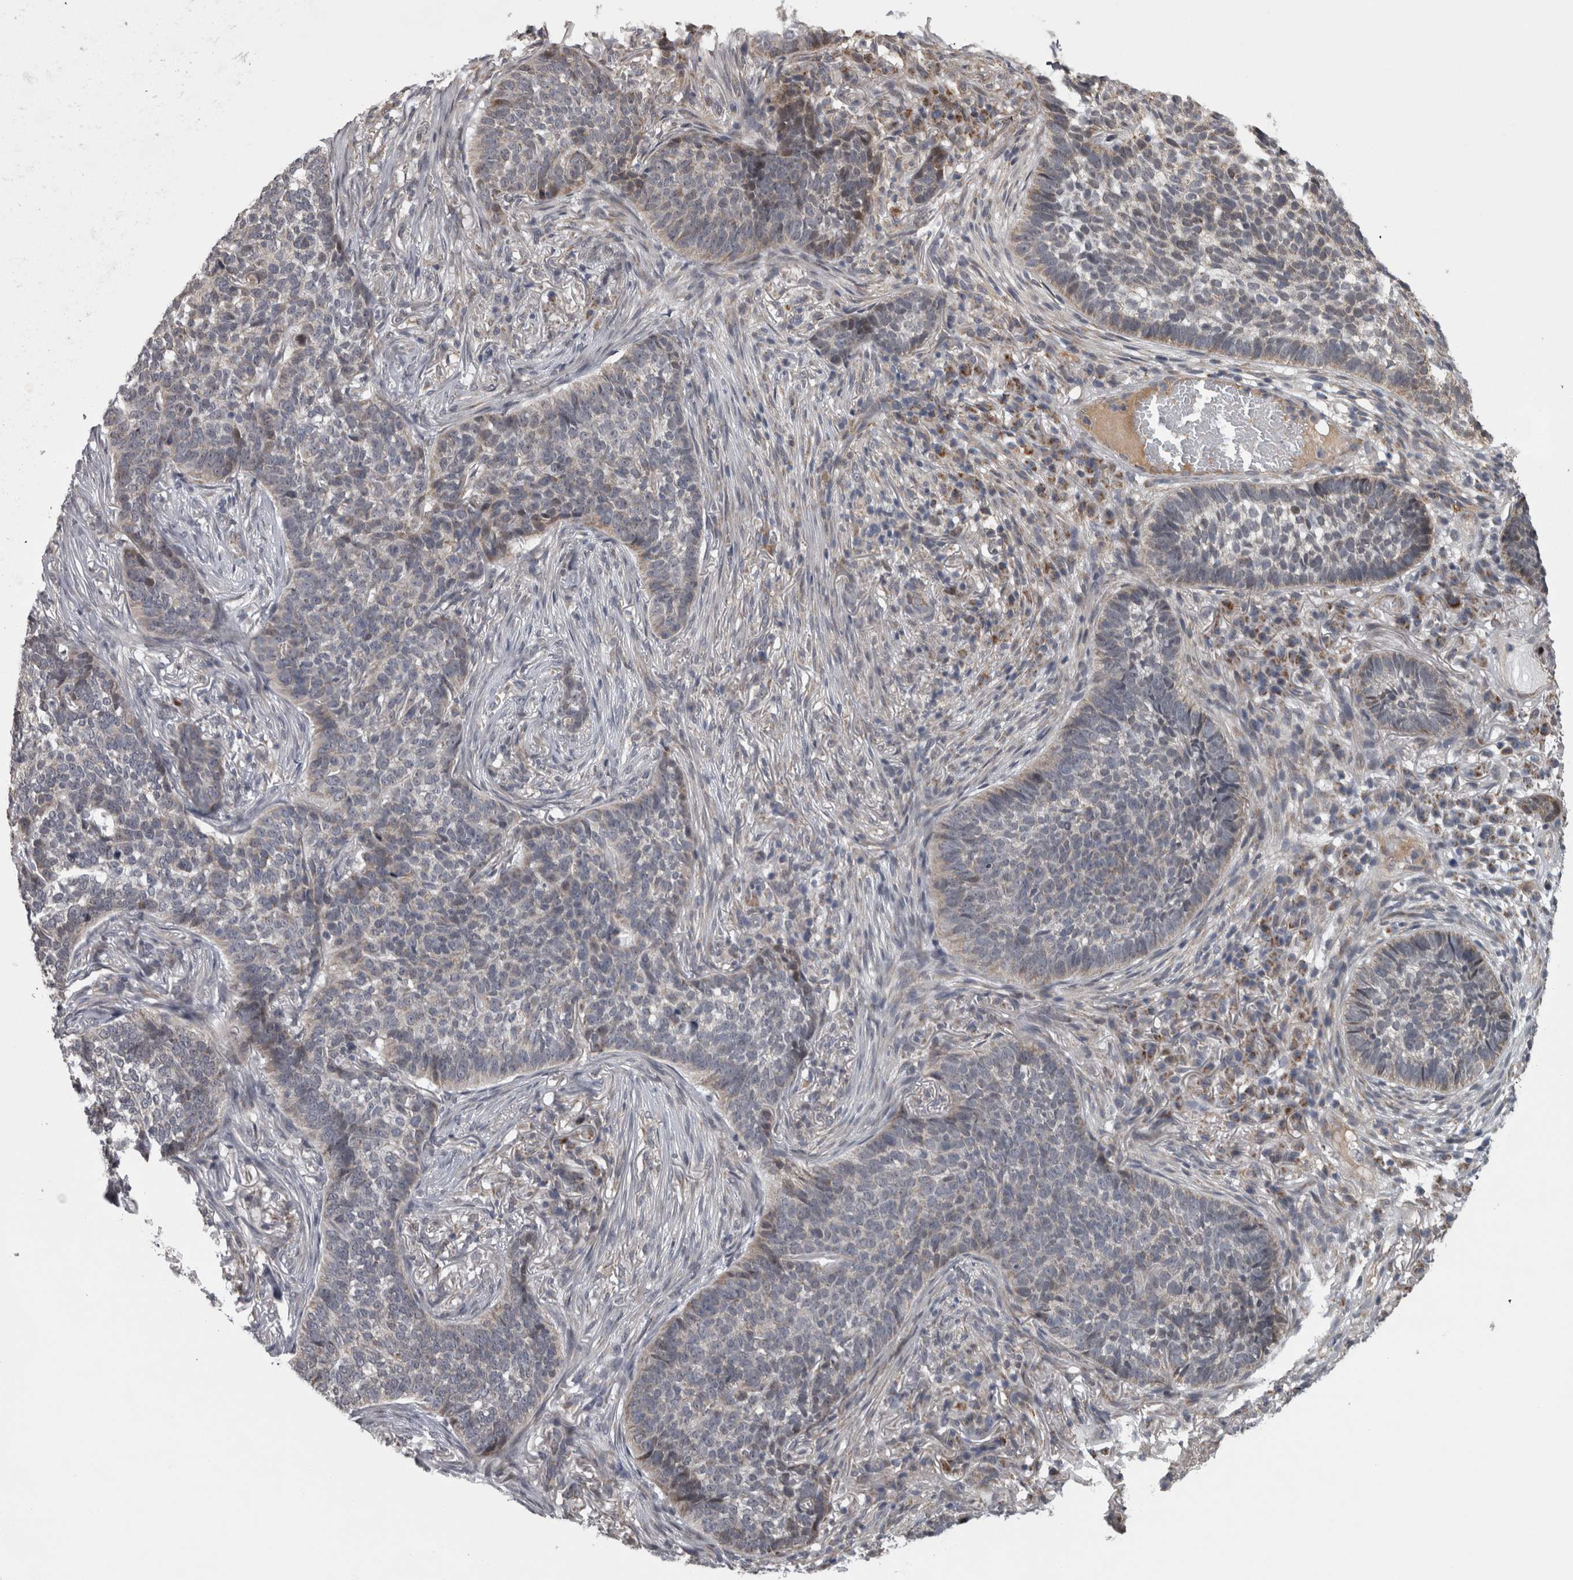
{"staining": {"intensity": "negative", "quantity": "none", "location": "none"}, "tissue": "skin cancer", "cell_type": "Tumor cells", "image_type": "cancer", "snomed": [{"axis": "morphology", "description": "Basal cell carcinoma"}, {"axis": "topography", "description": "Skin"}], "caption": "A histopathology image of human skin cancer is negative for staining in tumor cells.", "gene": "DBT", "patient": {"sex": "male", "age": 85}}